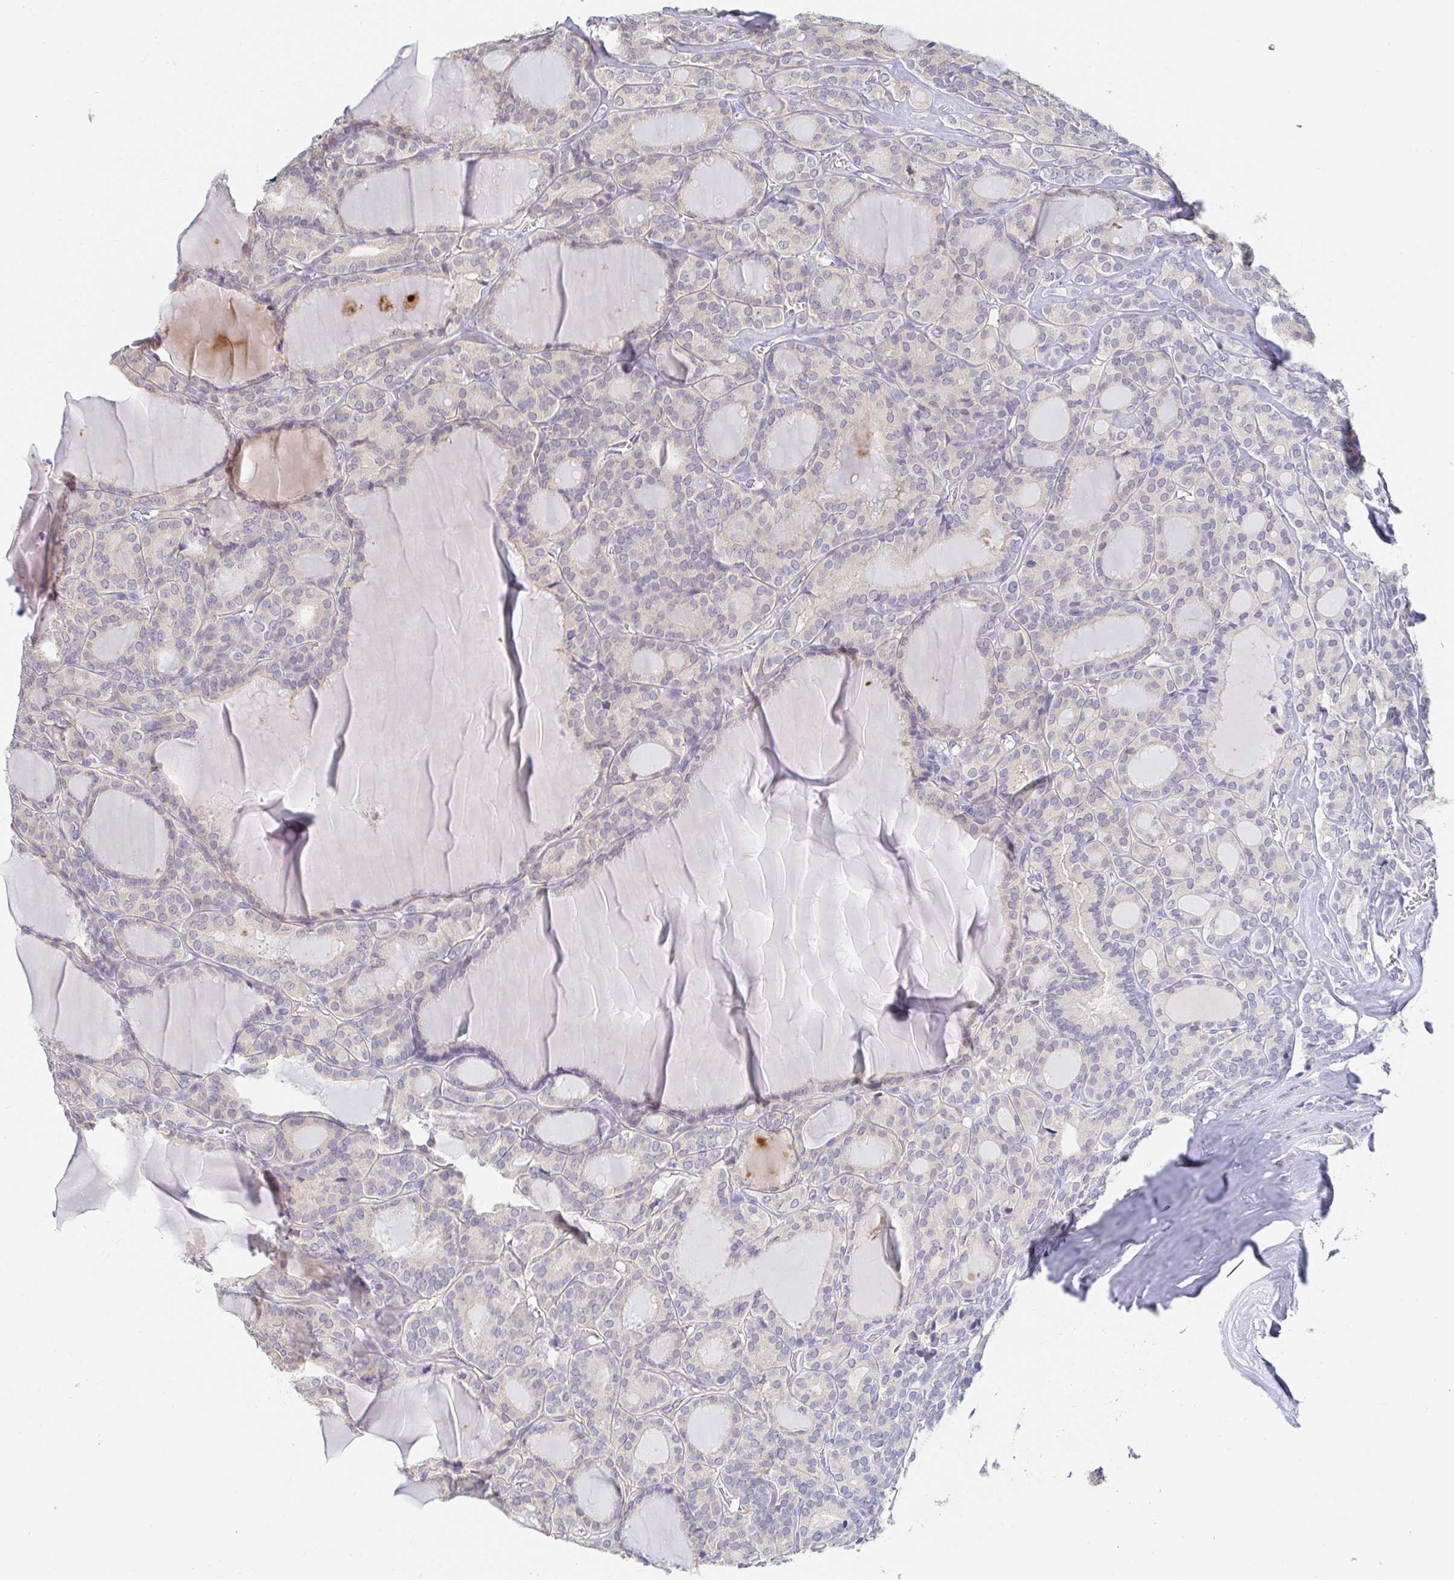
{"staining": {"intensity": "negative", "quantity": "none", "location": "none"}, "tissue": "thyroid cancer", "cell_type": "Tumor cells", "image_type": "cancer", "snomed": [{"axis": "morphology", "description": "Follicular adenoma carcinoma, NOS"}, {"axis": "topography", "description": "Thyroid gland"}], "caption": "This photomicrograph is of follicular adenoma carcinoma (thyroid) stained with immunohistochemistry to label a protein in brown with the nuclei are counter-stained blue. There is no positivity in tumor cells. (Brightfield microscopy of DAB immunohistochemistry (IHC) at high magnification).", "gene": "PDE6B", "patient": {"sex": "male", "age": 74}}